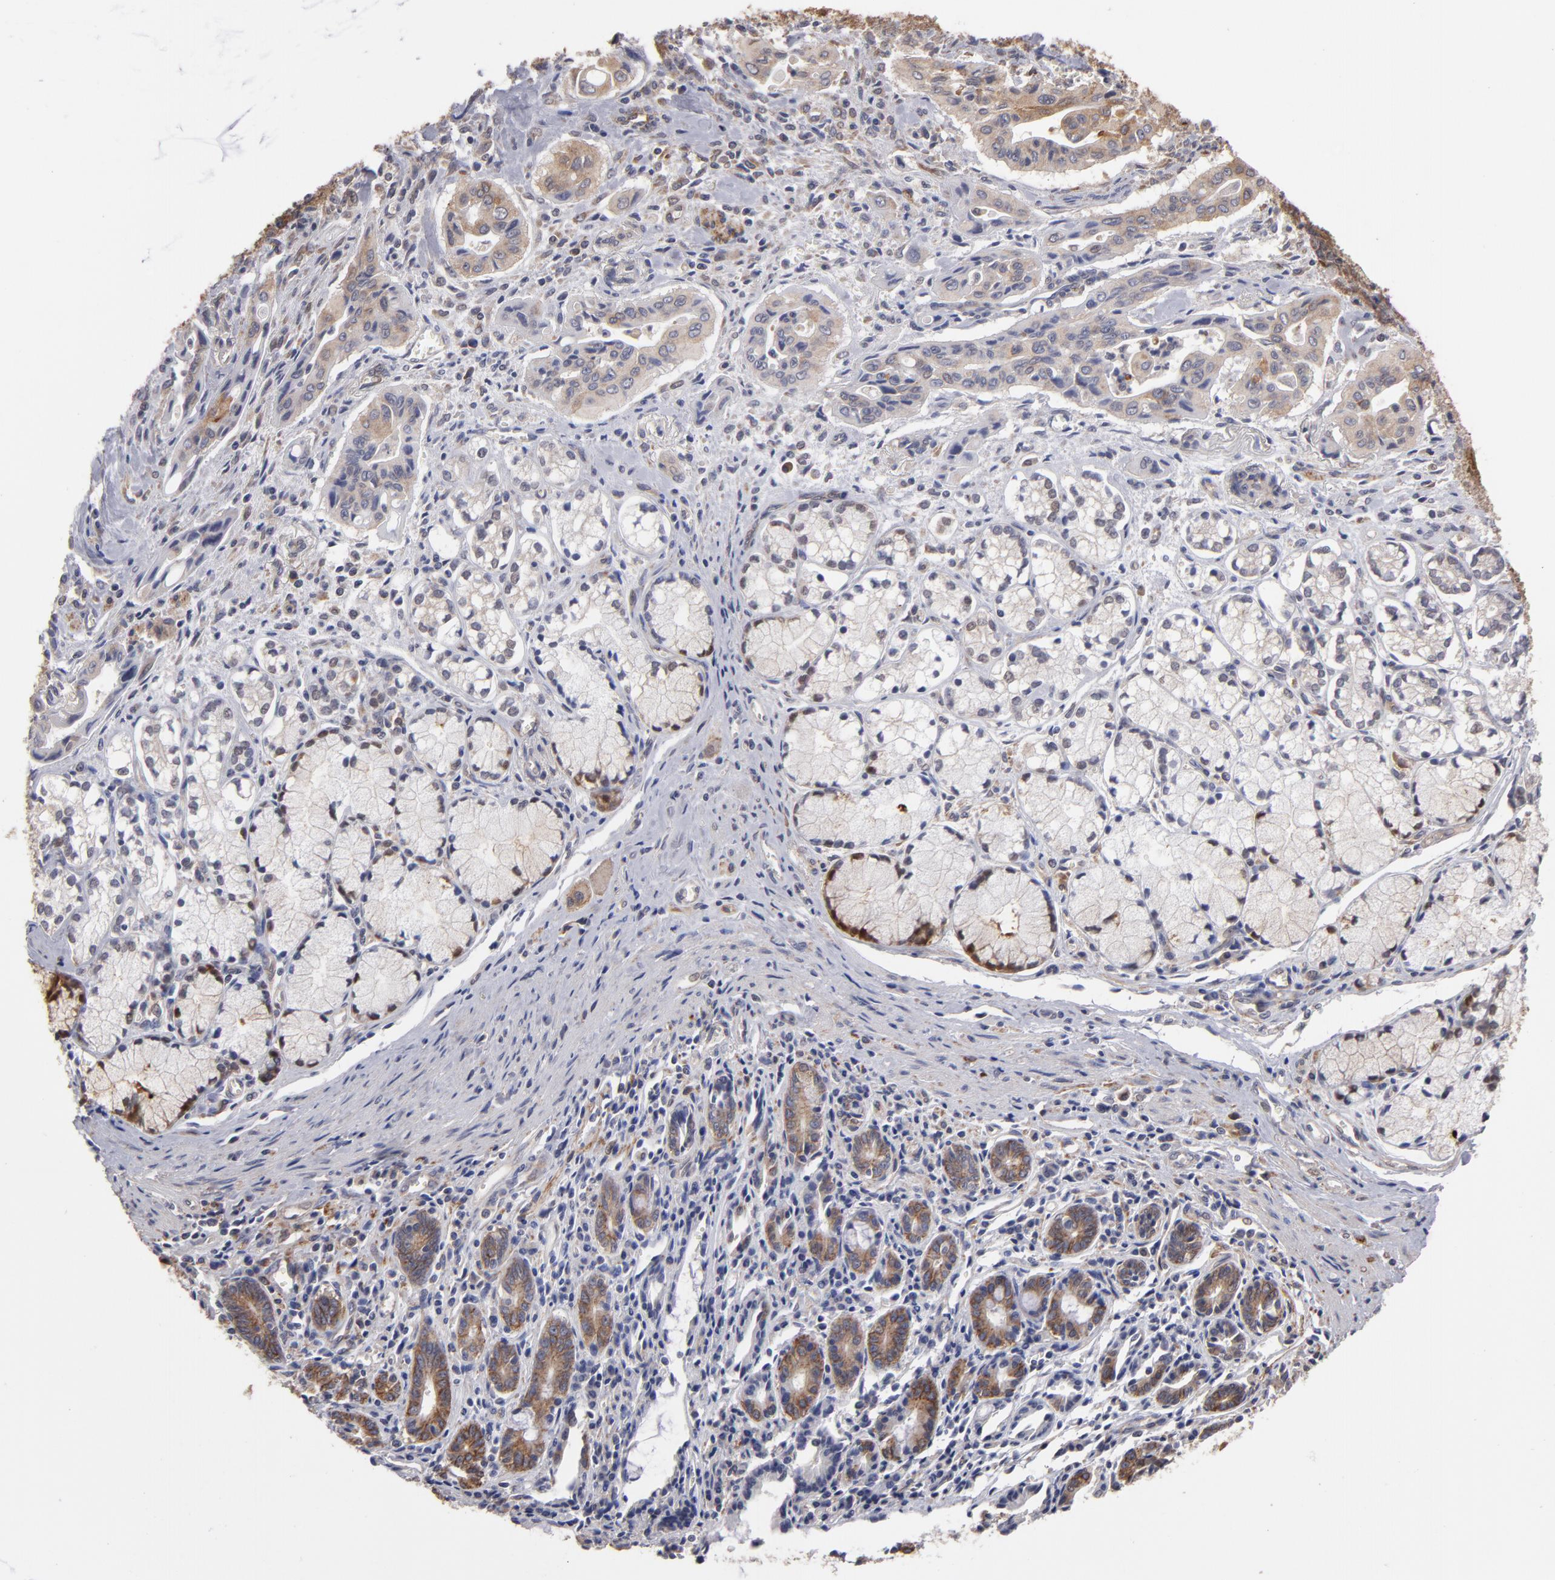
{"staining": {"intensity": "weak", "quantity": ">75%", "location": "cytoplasmic/membranous"}, "tissue": "pancreatic cancer", "cell_type": "Tumor cells", "image_type": "cancer", "snomed": [{"axis": "morphology", "description": "Adenocarcinoma, NOS"}, {"axis": "topography", "description": "Pancreas"}], "caption": "Protein expression analysis of adenocarcinoma (pancreatic) reveals weak cytoplasmic/membranous expression in approximately >75% of tumor cells.", "gene": "SND1", "patient": {"sex": "male", "age": 77}}